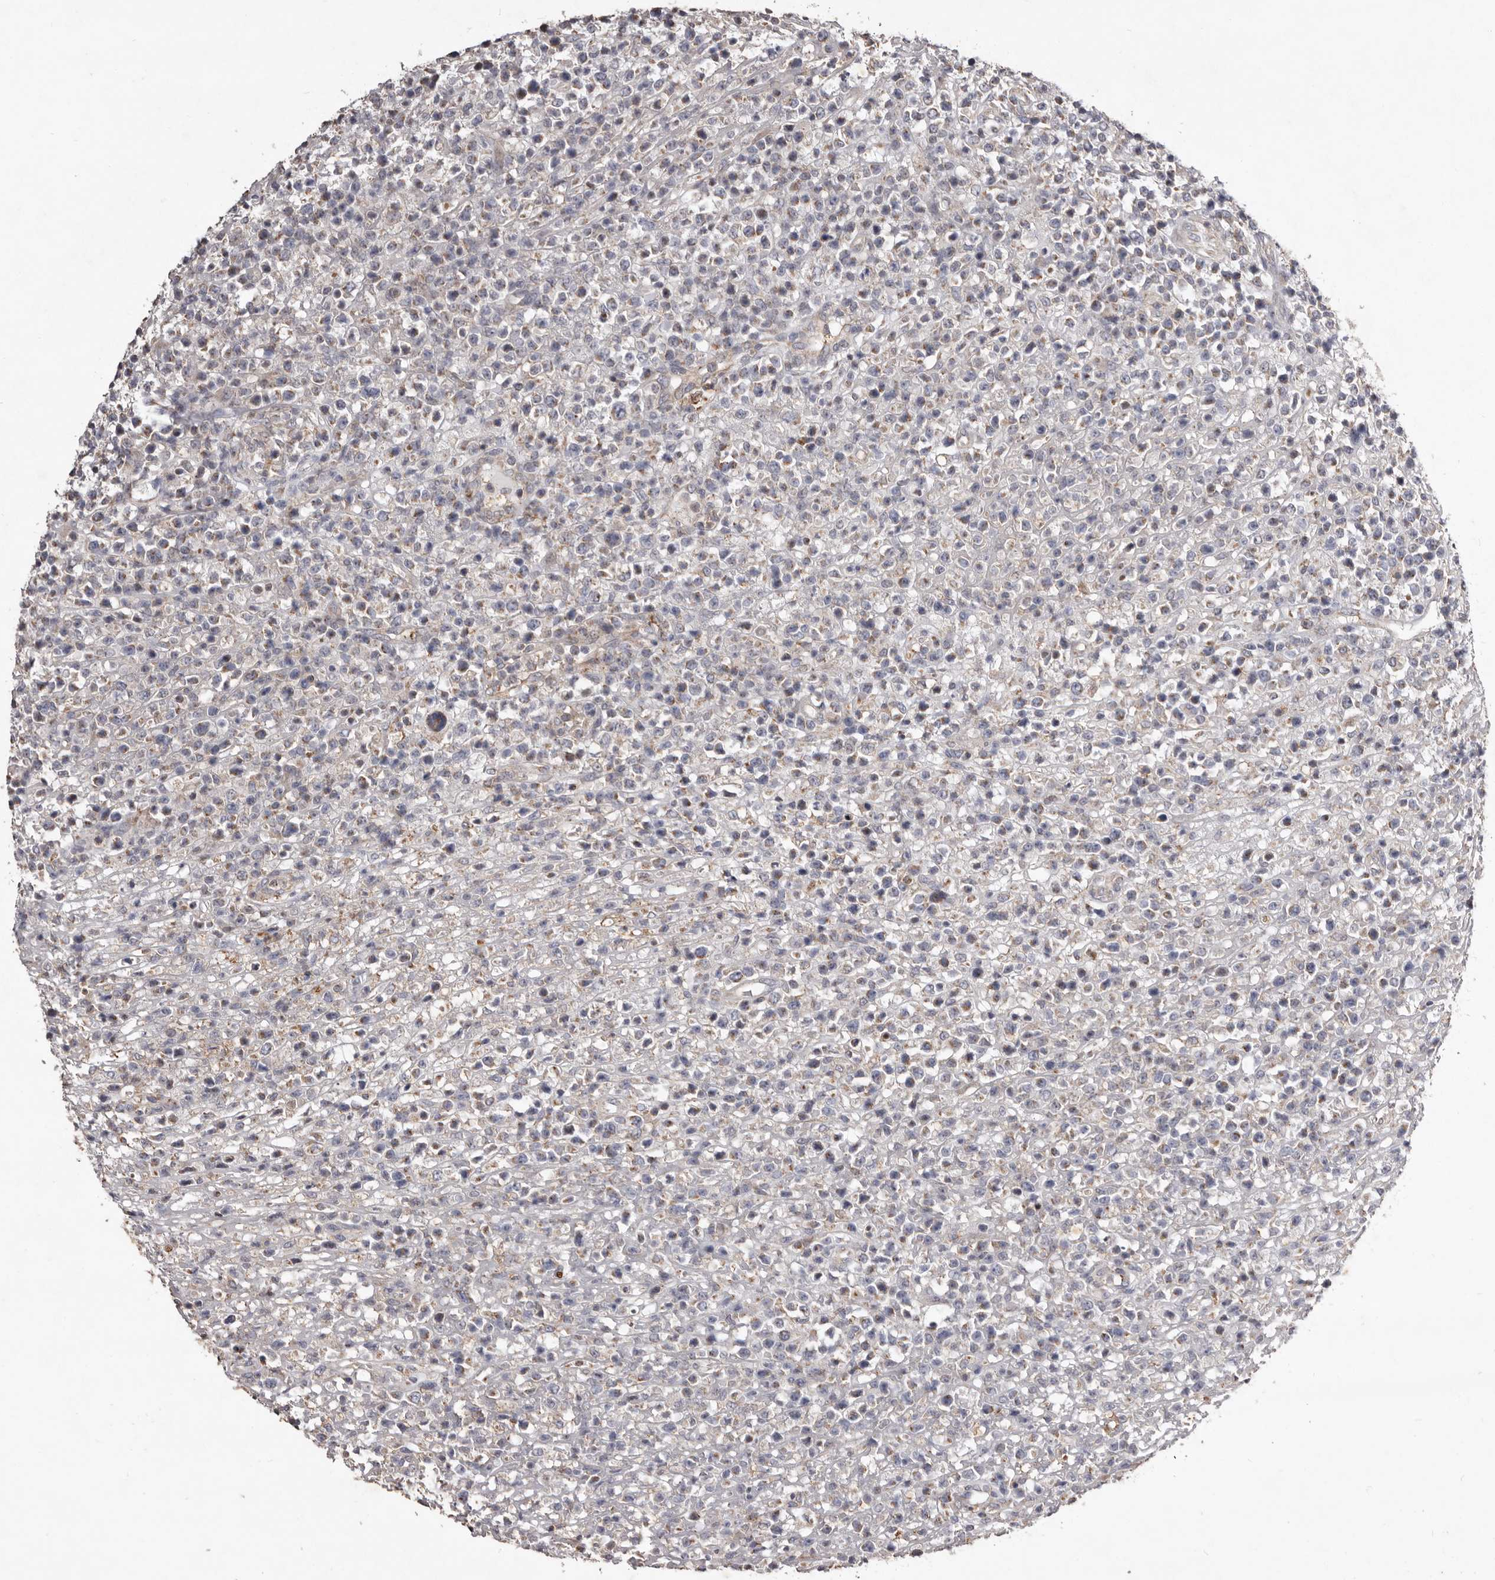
{"staining": {"intensity": "negative", "quantity": "none", "location": "none"}, "tissue": "lymphoma", "cell_type": "Tumor cells", "image_type": "cancer", "snomed": [{"axis": "morphology", "description": "Malignant lymphoma, non-Hodgkin's type, High grade"}, {"axis": "topography", "description": "Colon"}], "caption": "The immunohistochemistry photomicrograph has no significant positivity in tumor cells of lymphoma tissue.", "gene": "CXCL14", "patient": {"sex": "female", "age": 53}}